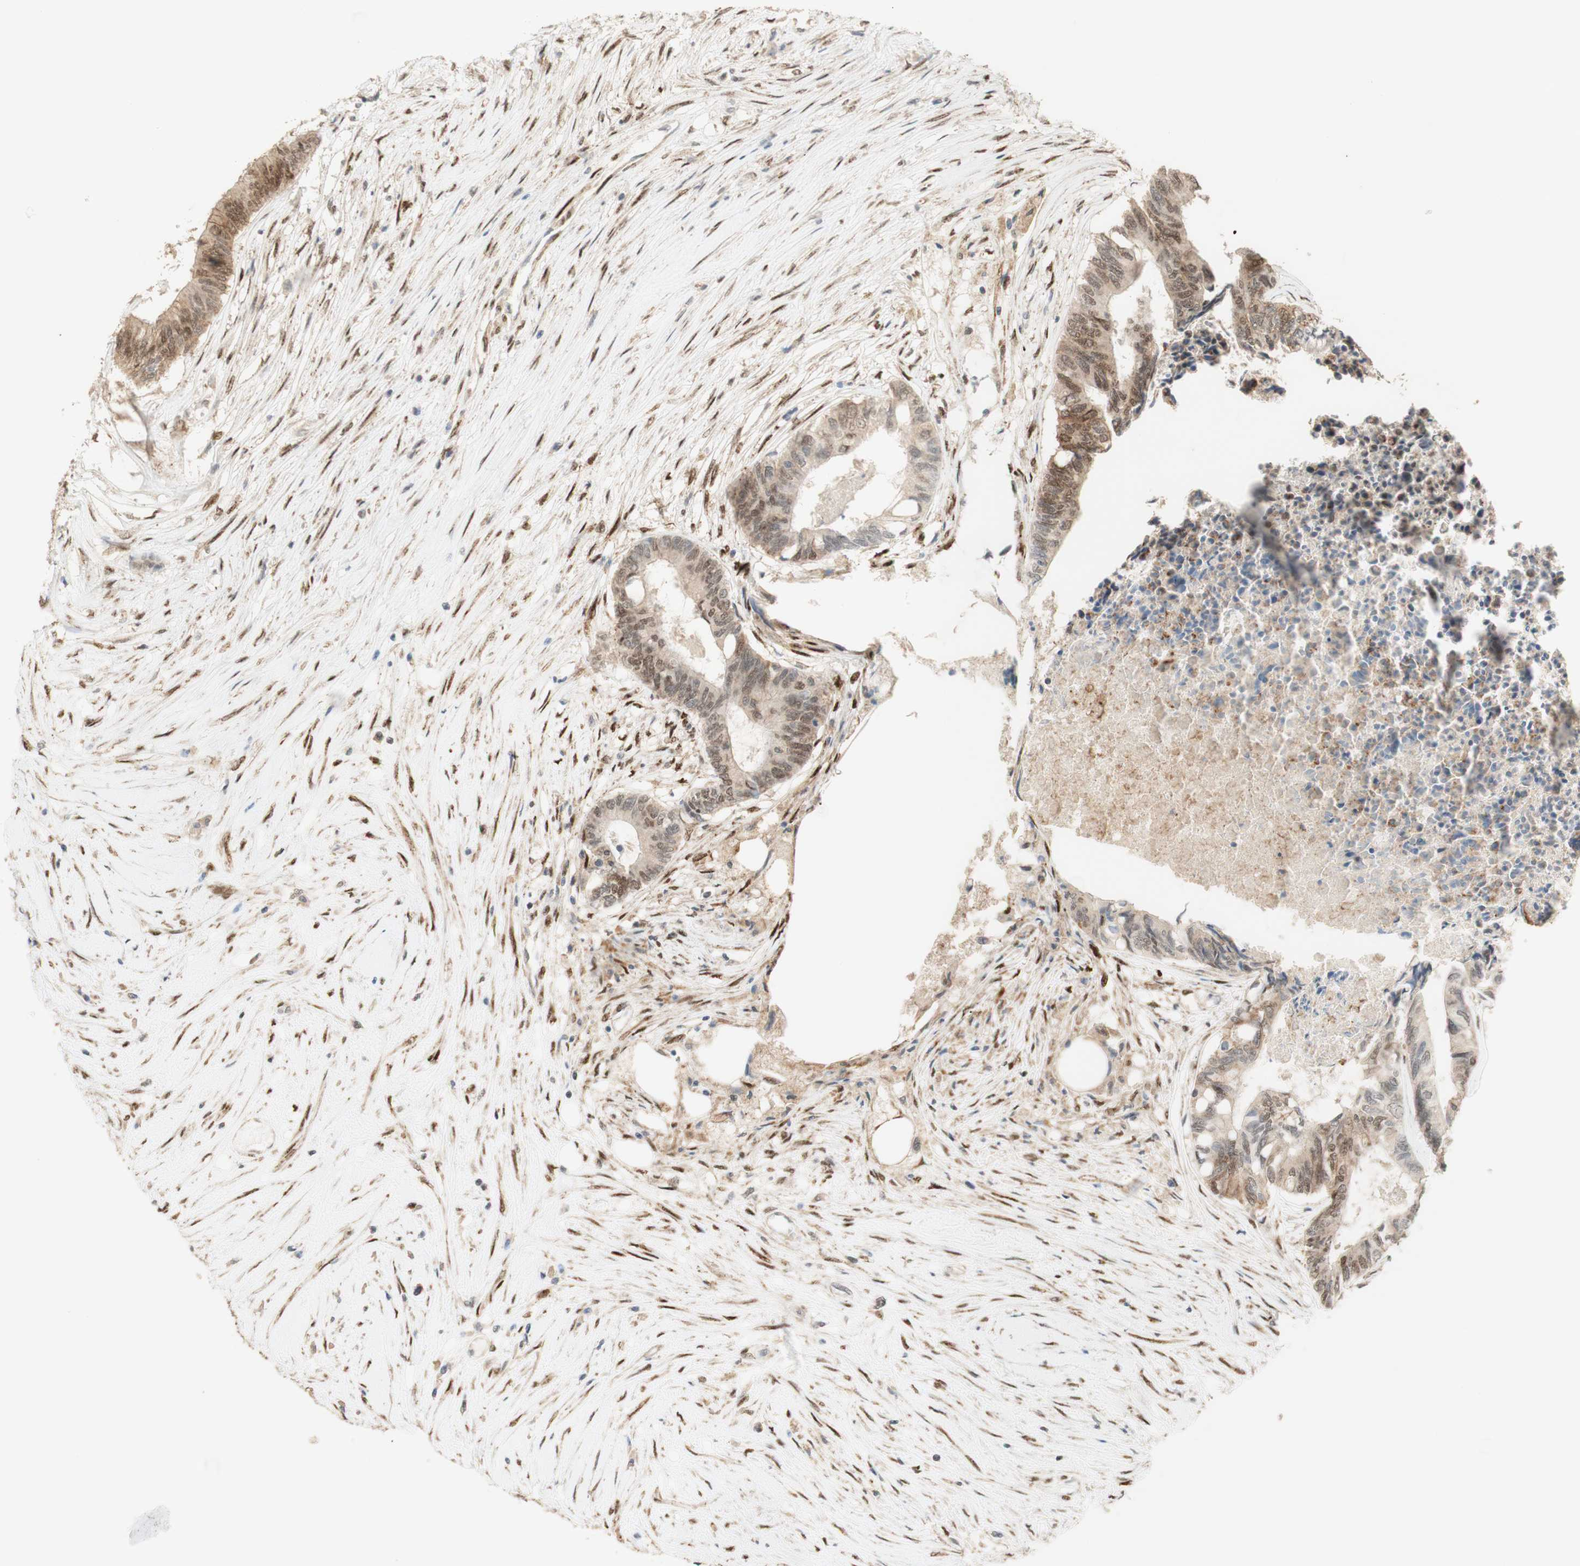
{"staining": {"intensity": "moderate", "quantity": ">75%", "location": "cytoplasmic/membranous,nuclear"}, "tissue": "colorectal cancer", "cell_type": "Tumor cells", "image_type": "cancer", "snomed": [{"axis": "morphology", "description": "Adenocarcinoma, NOS"}, {"axis": "topography", "description": "Rectum"}], "caption": "This micrograph shows immunohistochemistry staining of human colorectal cancer (adenocarcinoma), with medium moderate cytoplasmic/membranous and nuclear positivity in about >75% of tumor cells.", "gene": "FOXP1", "patient": {"sex": "male", "age": 63}}